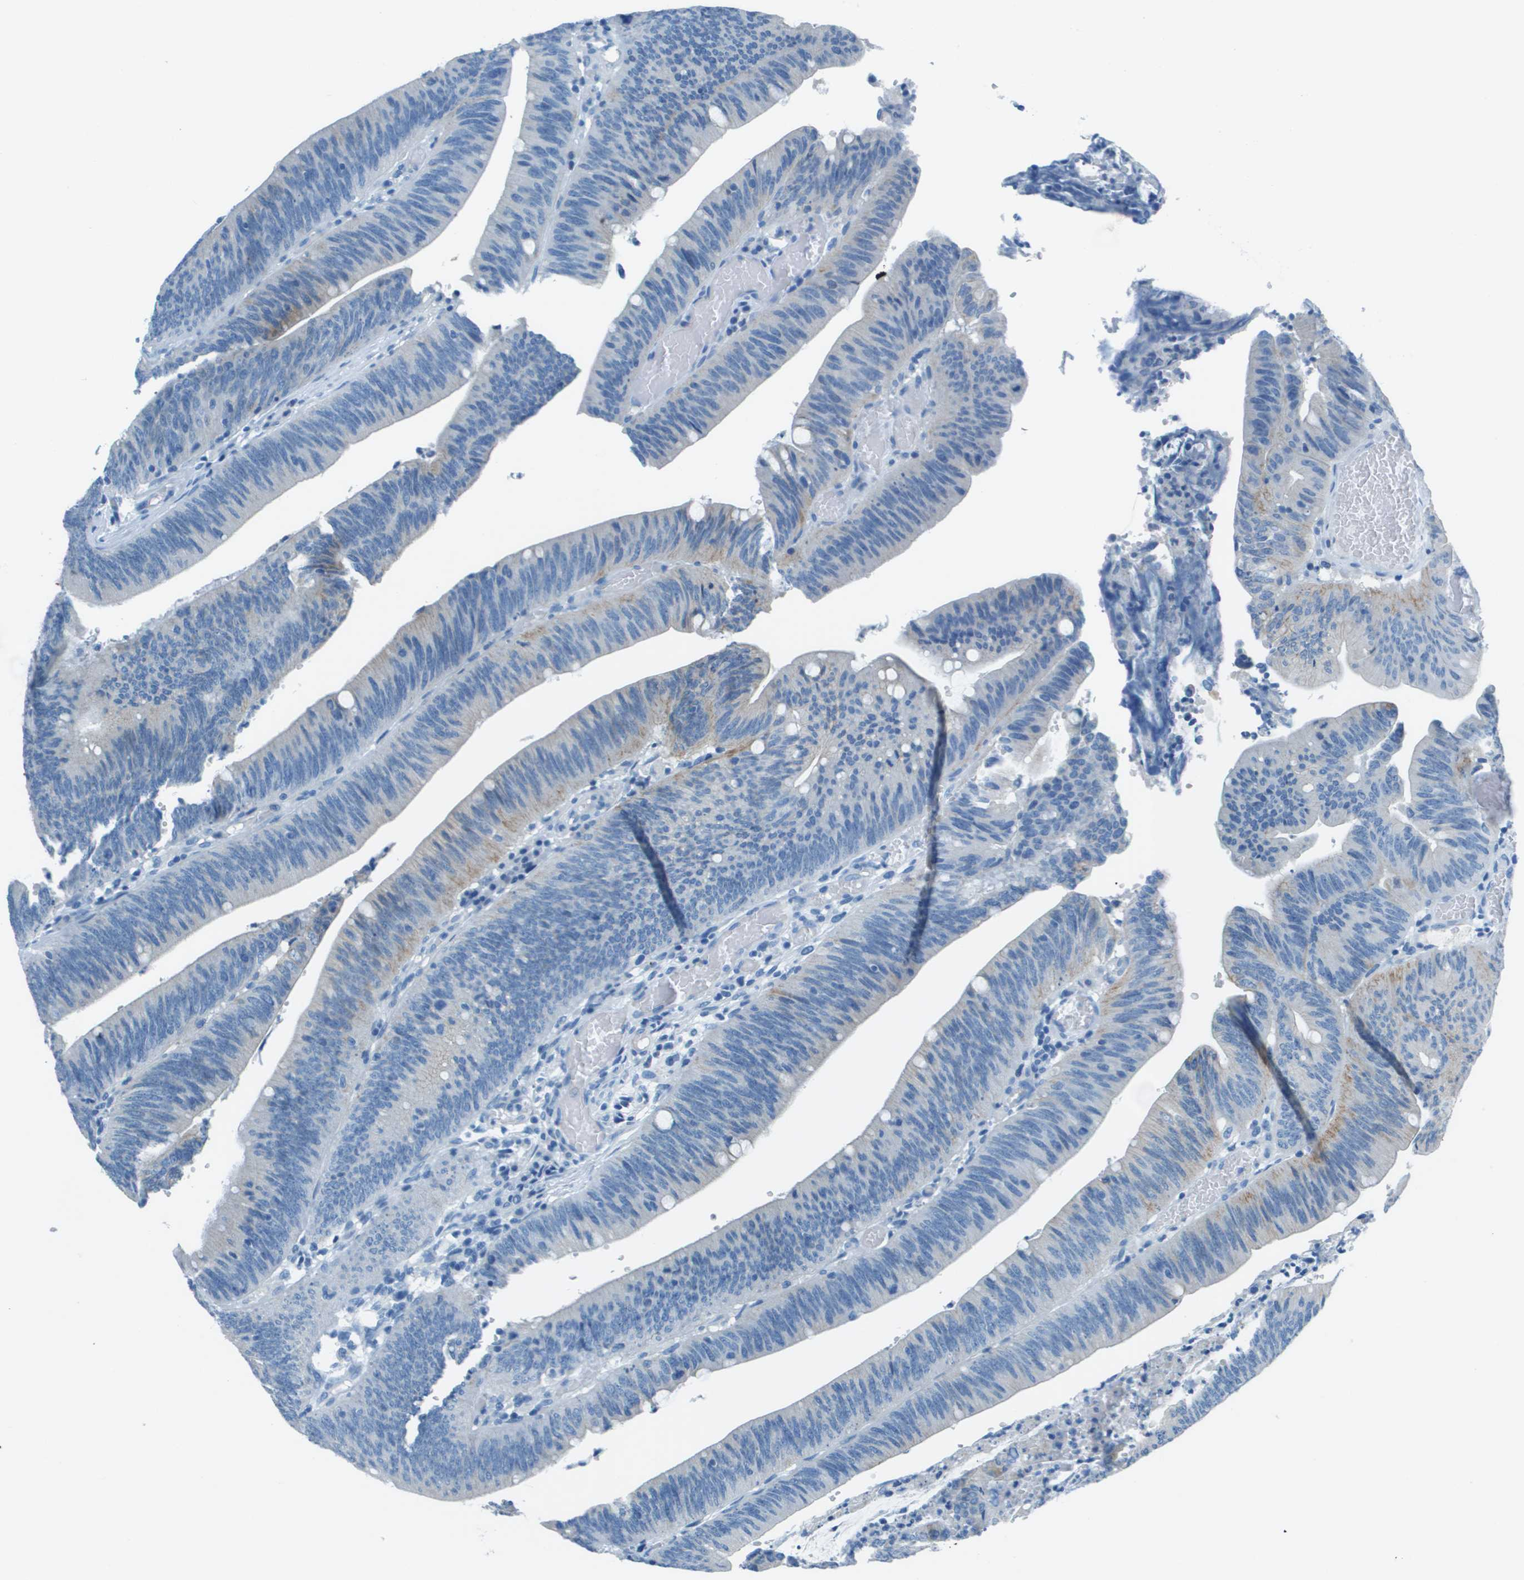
{"staining": {"intensity": "moderate", "quantity": "<25%", "location": "cytoplasmic/membranous"}, "tissue": "colorectal cancer", "cell_type": "Tumor cells", "image_type": "cancer", "snomed": [{"axis": "morphology", "description": "Normal tissue, NOS"}, {"axis": "morphology", "description": "Adenocarcinoma, NOS"}, {"axis": "topography", "description": "Rectum"}], "caption": "Protein staining demonstrates moderate cytoplasmic/membranous positivity in approximately <25% of tumor cells in colorectal adenocarcinoma.", "gene": "SLC16A10", "patient": {"sex": "female", "age": 66}}